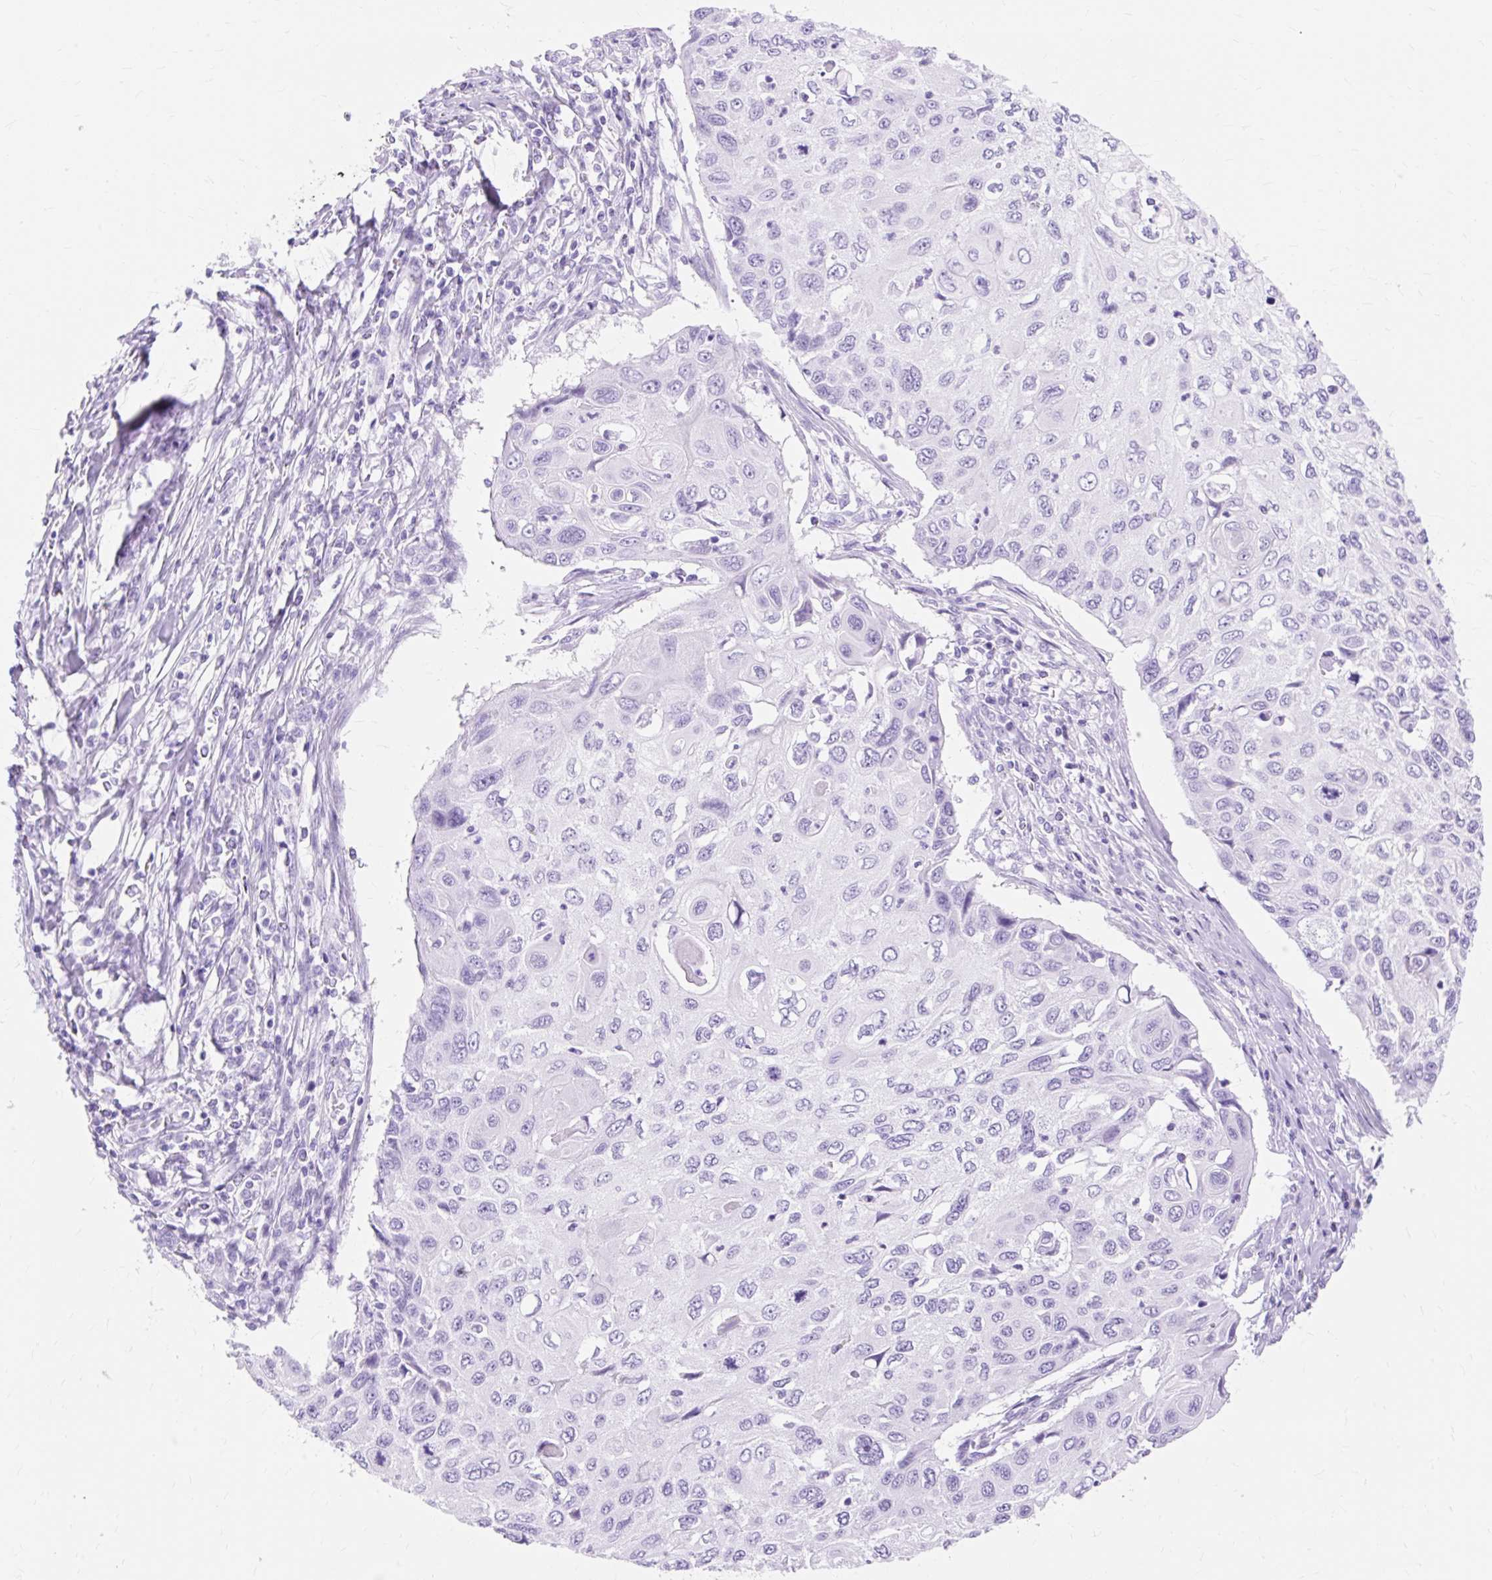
{"staining": {"intensity": "negative", "quantity": "none", "location": "none"}, "tissue": "cervical cancer", "cell_type": "Tumor cells", "image_type": "cancer", "snomed": [{"axis": "morphology", "description": "Squamous cell carcinoma, NOS"}, {"axis": "topography", "description": "Cervix"}], "caption": "The micrograph demonstrates no significant positivity in tumor cells of cervical squamous cell carcinoma.", "gene": "MBP", "patient": {"sex": "female", "age": 70}}